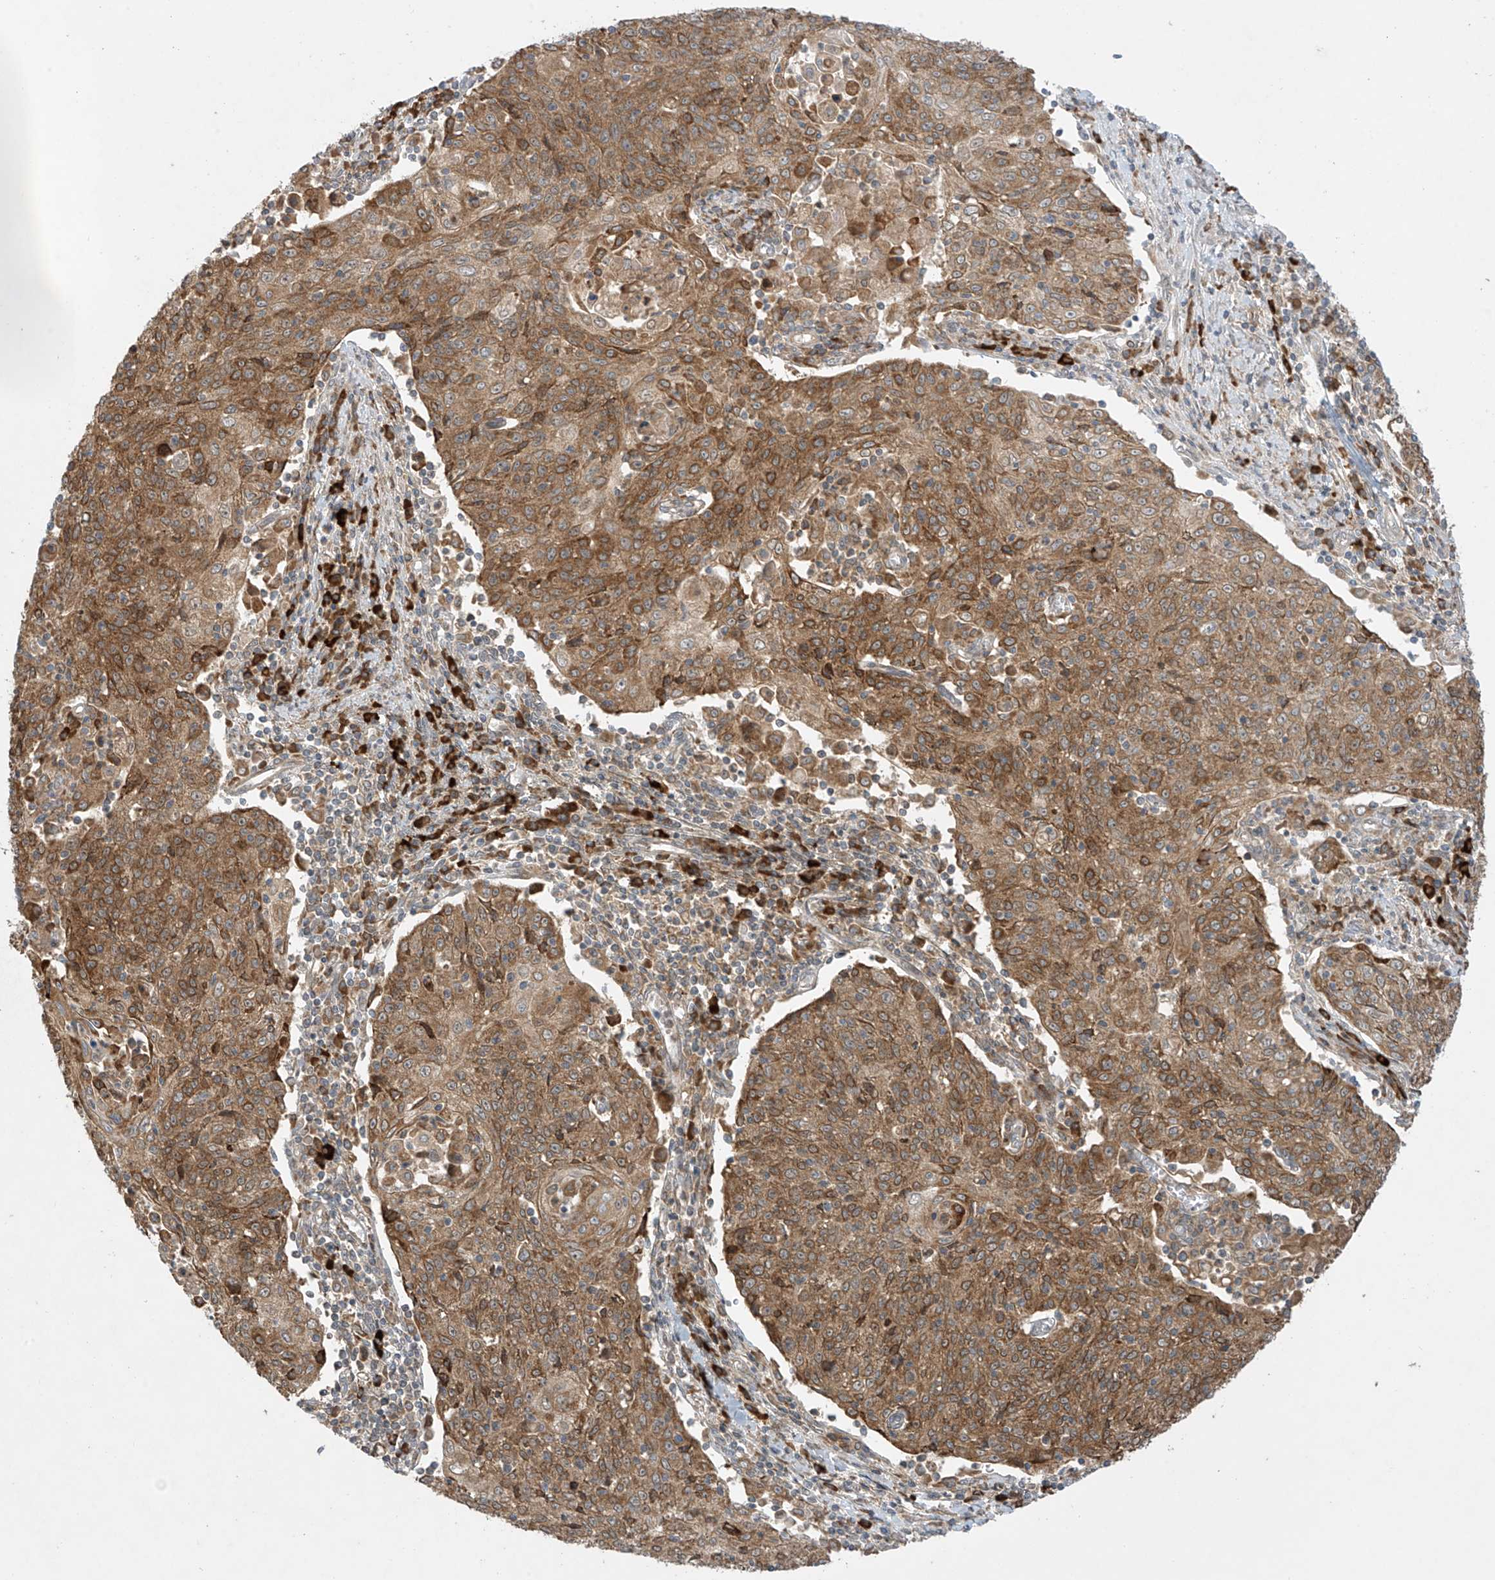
{"staining": {"intensity": "moderate", "quantity": ">75%", "location": "cytoplasmic/membranous"}, "tissue": "cervical cancer", "cell_type": "Tumor cells", "image_type": "cancer", "snomed": [{"axis": "morphology", "description": "Squamous cell carcinoma, NOS"}, {"axis": "topography", "description": "Cervix"}], "caption": "Tumor cells show moderate cytoplasmic/membranous expression in about >75% of cells in cervical cancer (squamous cell carcinoma).", "gene": "PPAT", "patient": {"sex": "female", "age": 48}}